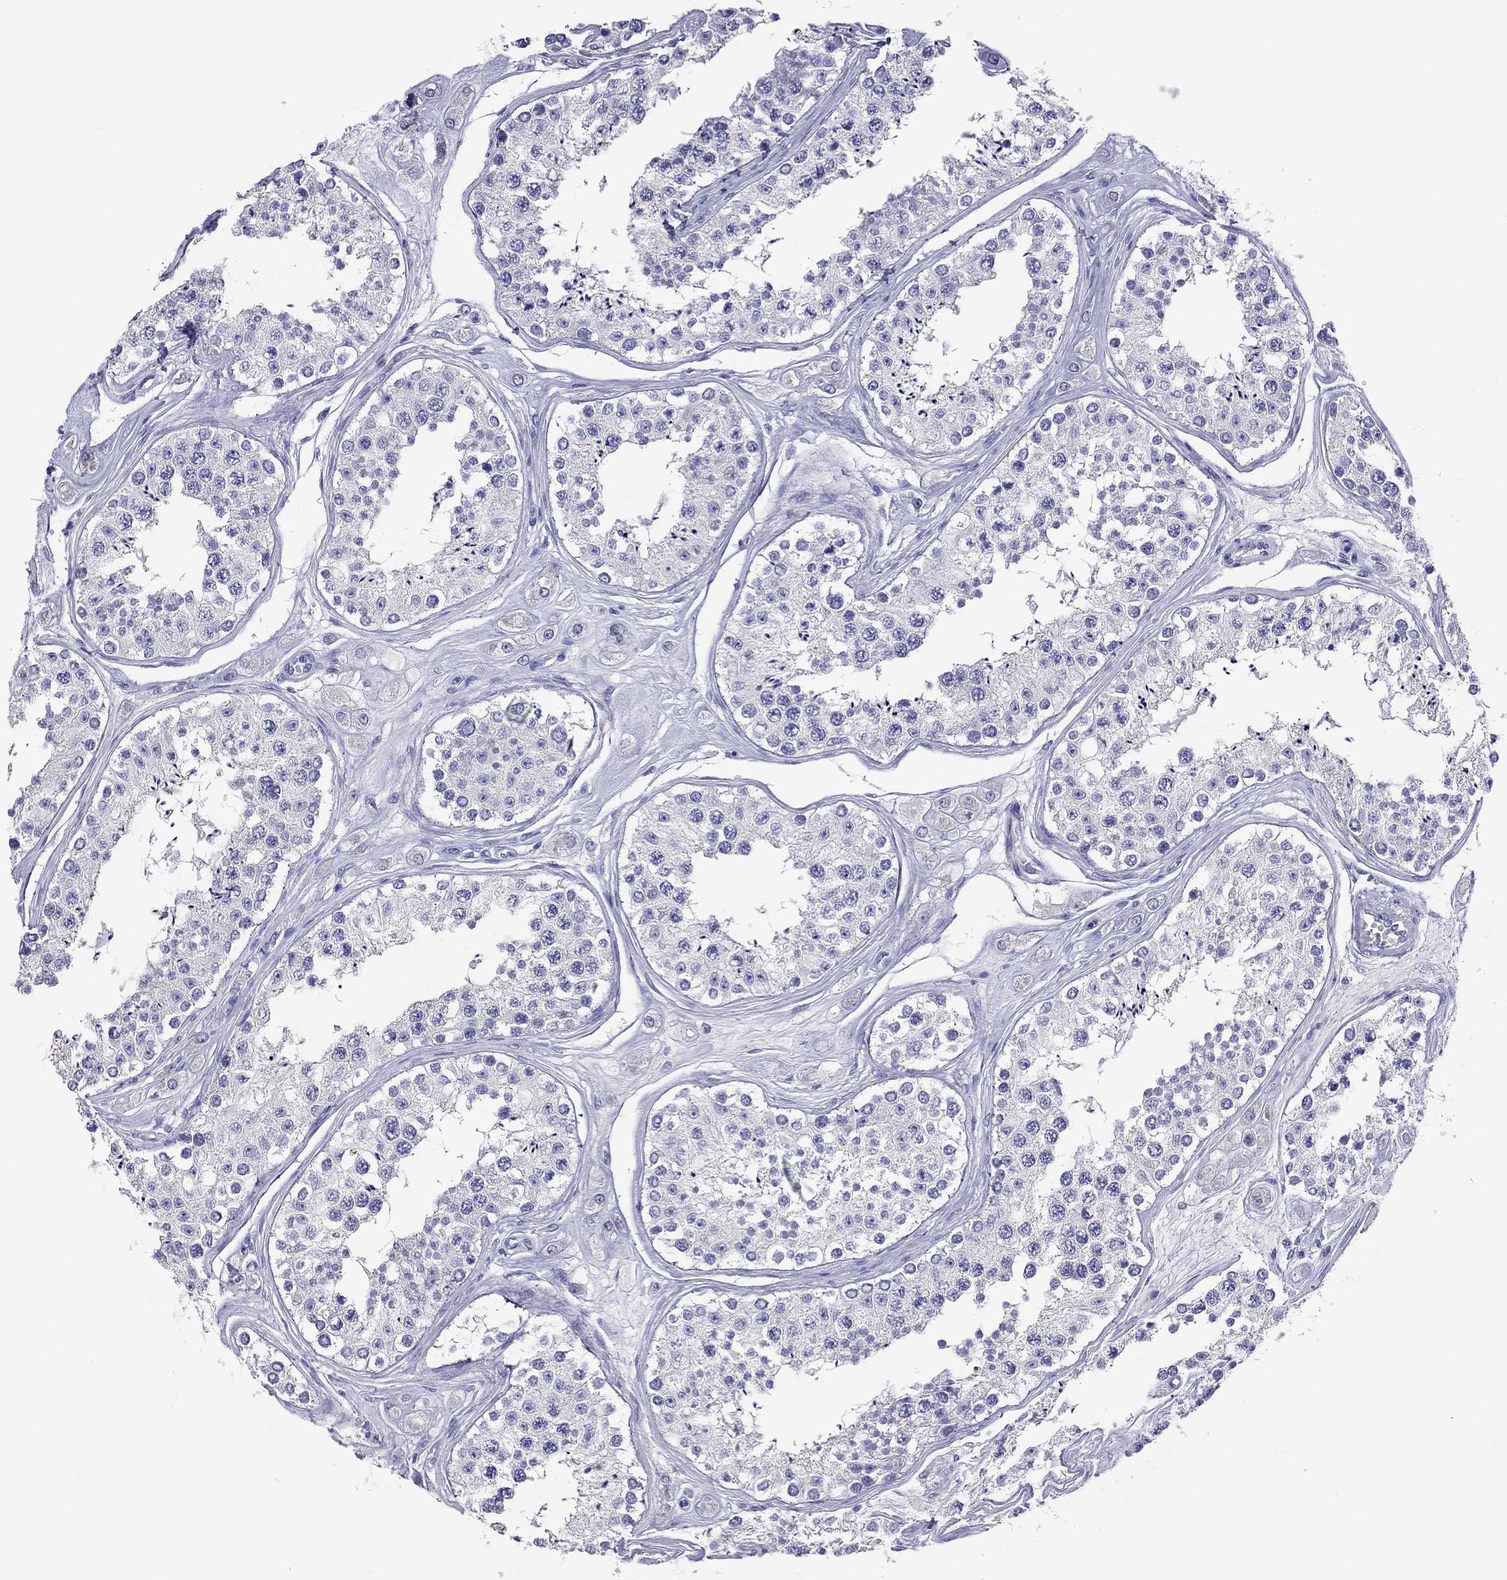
{"staining": {"intensity": "negative", "quantity": "none", "location": "none"}, "tissue": "testis", "cell_type": "Cells in seminiferous ducts", "image_type": "normal", "snomed": [{"axis": "morphology", "description": "Normal tissue, NOS"}, {"axis": "topography", "description": "Testis"}], "caption": "Cells in seminiferous ducts show no significant expression in unremarkable testis.", "gene": "COL9A1", "patient": {"sex": "male", "age": 25}}